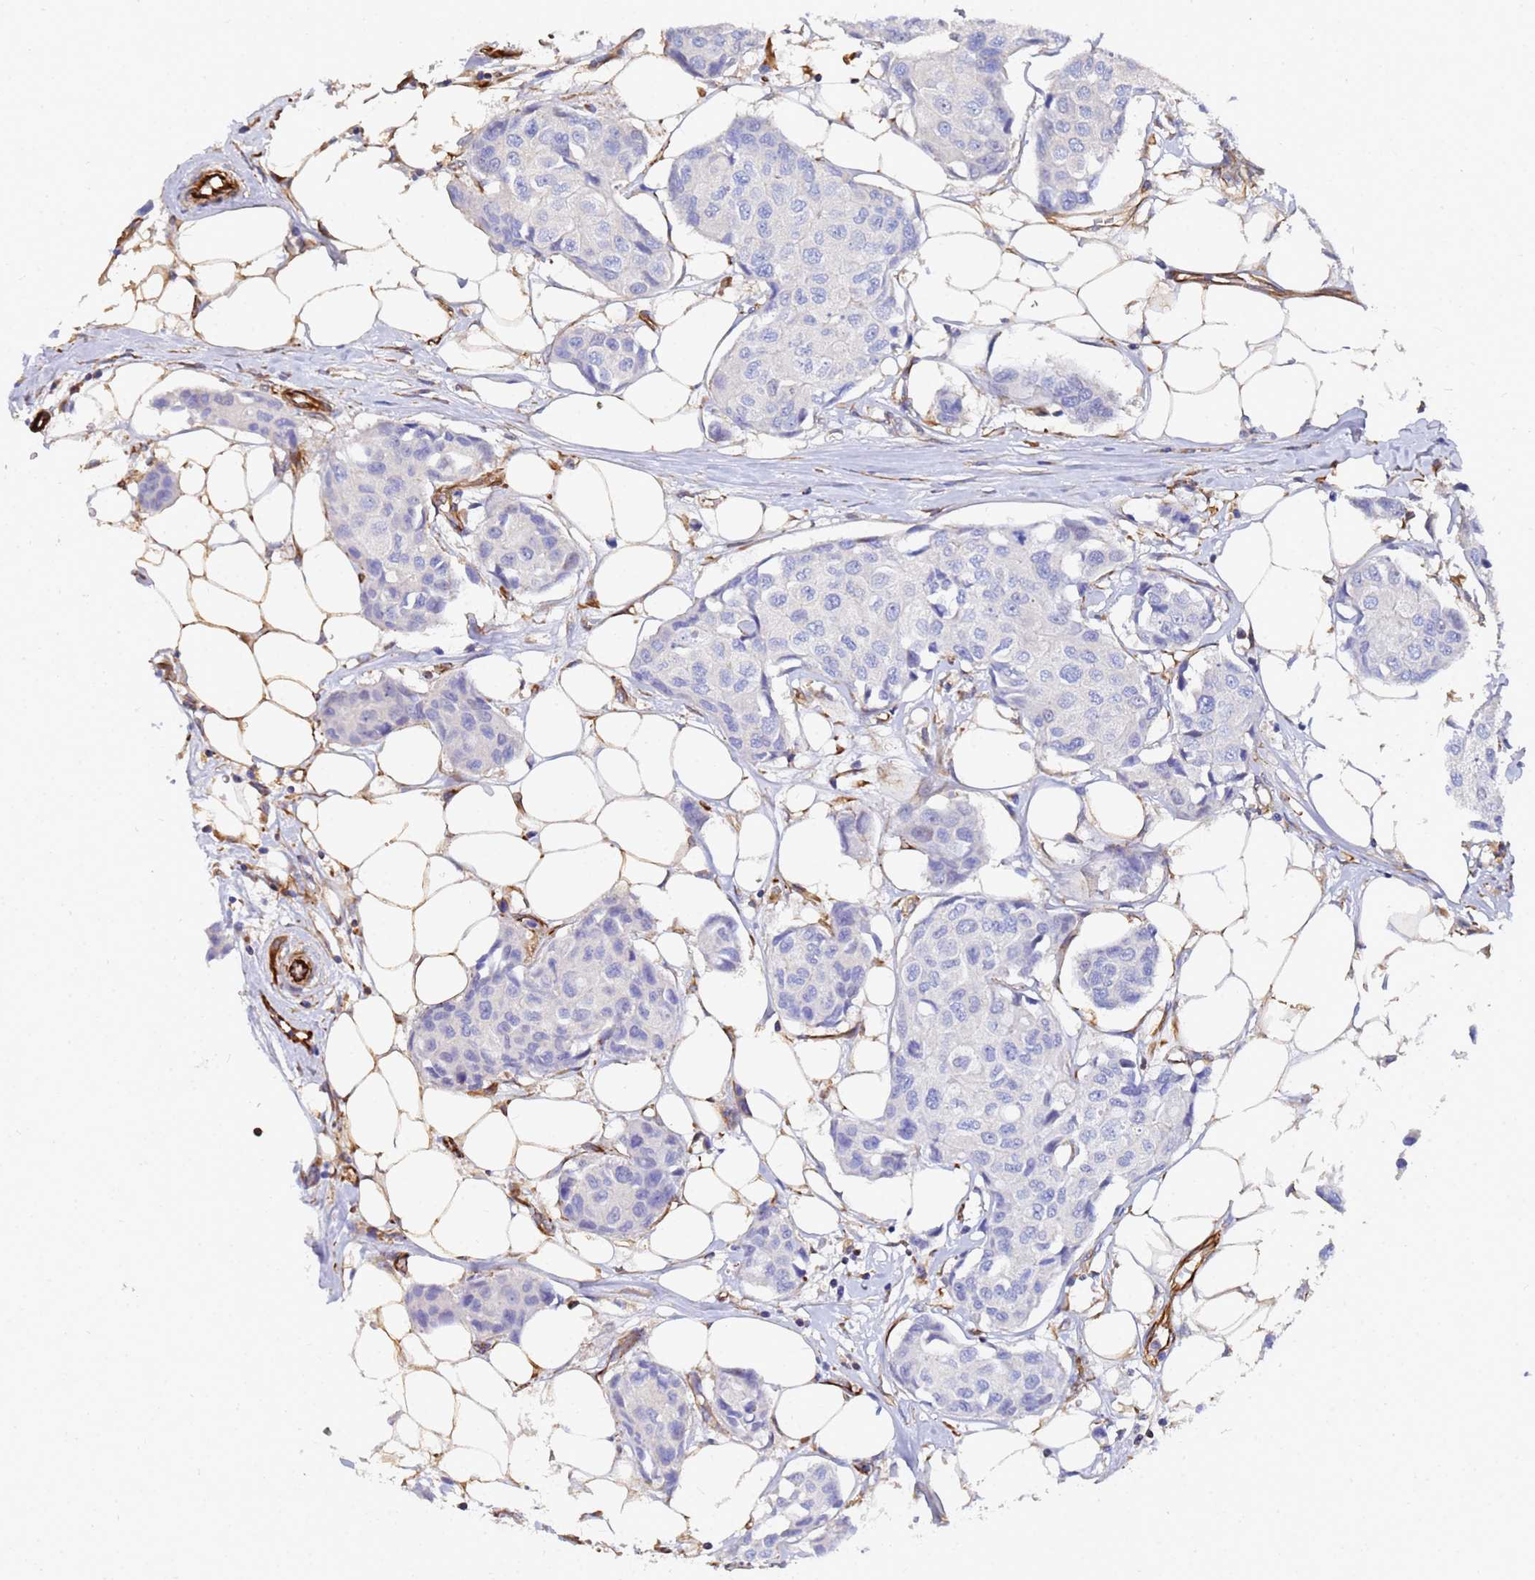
{"staining": {"intensity": "negative", "quantity": "none", "location": "none"}, "tissue": "breast cancer", "cell_type": "Tumor cells", "image_type": "cancer", "snomed": [{"axis": "morphology", "description": "Duct carcinoma"}, {"axis": "topography", "description": "Breast"}], "caption": "Immunohistochemistry (IHC) of human intraductal carcinoma (breast) demonstrates no staining in tumor cells. (DAB (3,3'-diaminobenzidine) immunohistochemistry (IHC), high magnification).", "gene": "SYT13", "patient": {"sex": "female", "age": 80}}